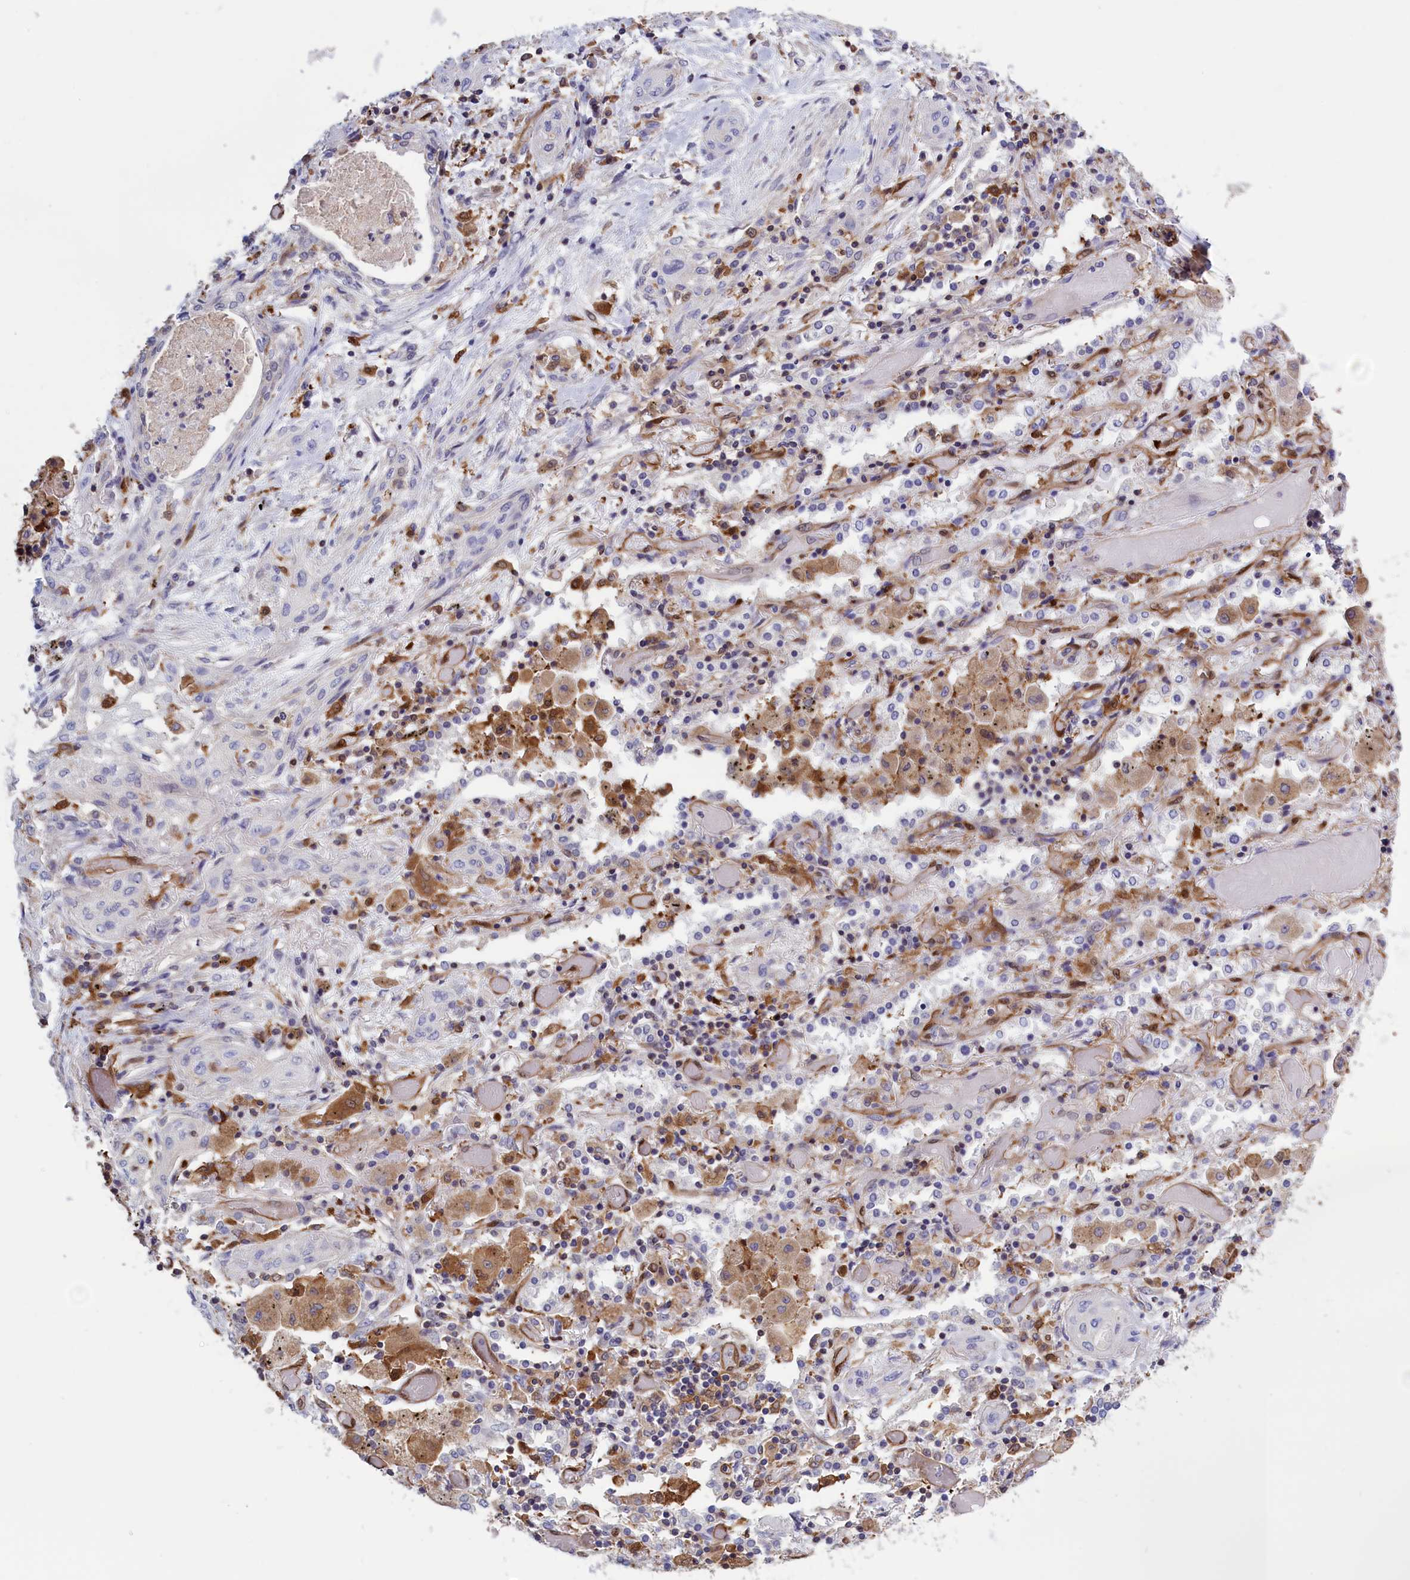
{"staining": {"intensity": "negative", "quantity": "none", "location": "none"}, "tissue": "lung cancer", "cell_type": "Tumor cells", "image_type": "cancer", "snomed": [{"axis": "morphology", "description": "Squamous cell carcinoma, NOS"}, {"axis": "topography", "description": "Lung"}], "caption": "The photomicrograph exhibits no staining of tumor cells in lung cancer.", "gene": "ARHGAP18", "patient": {"sex": "female", "age": 47}}